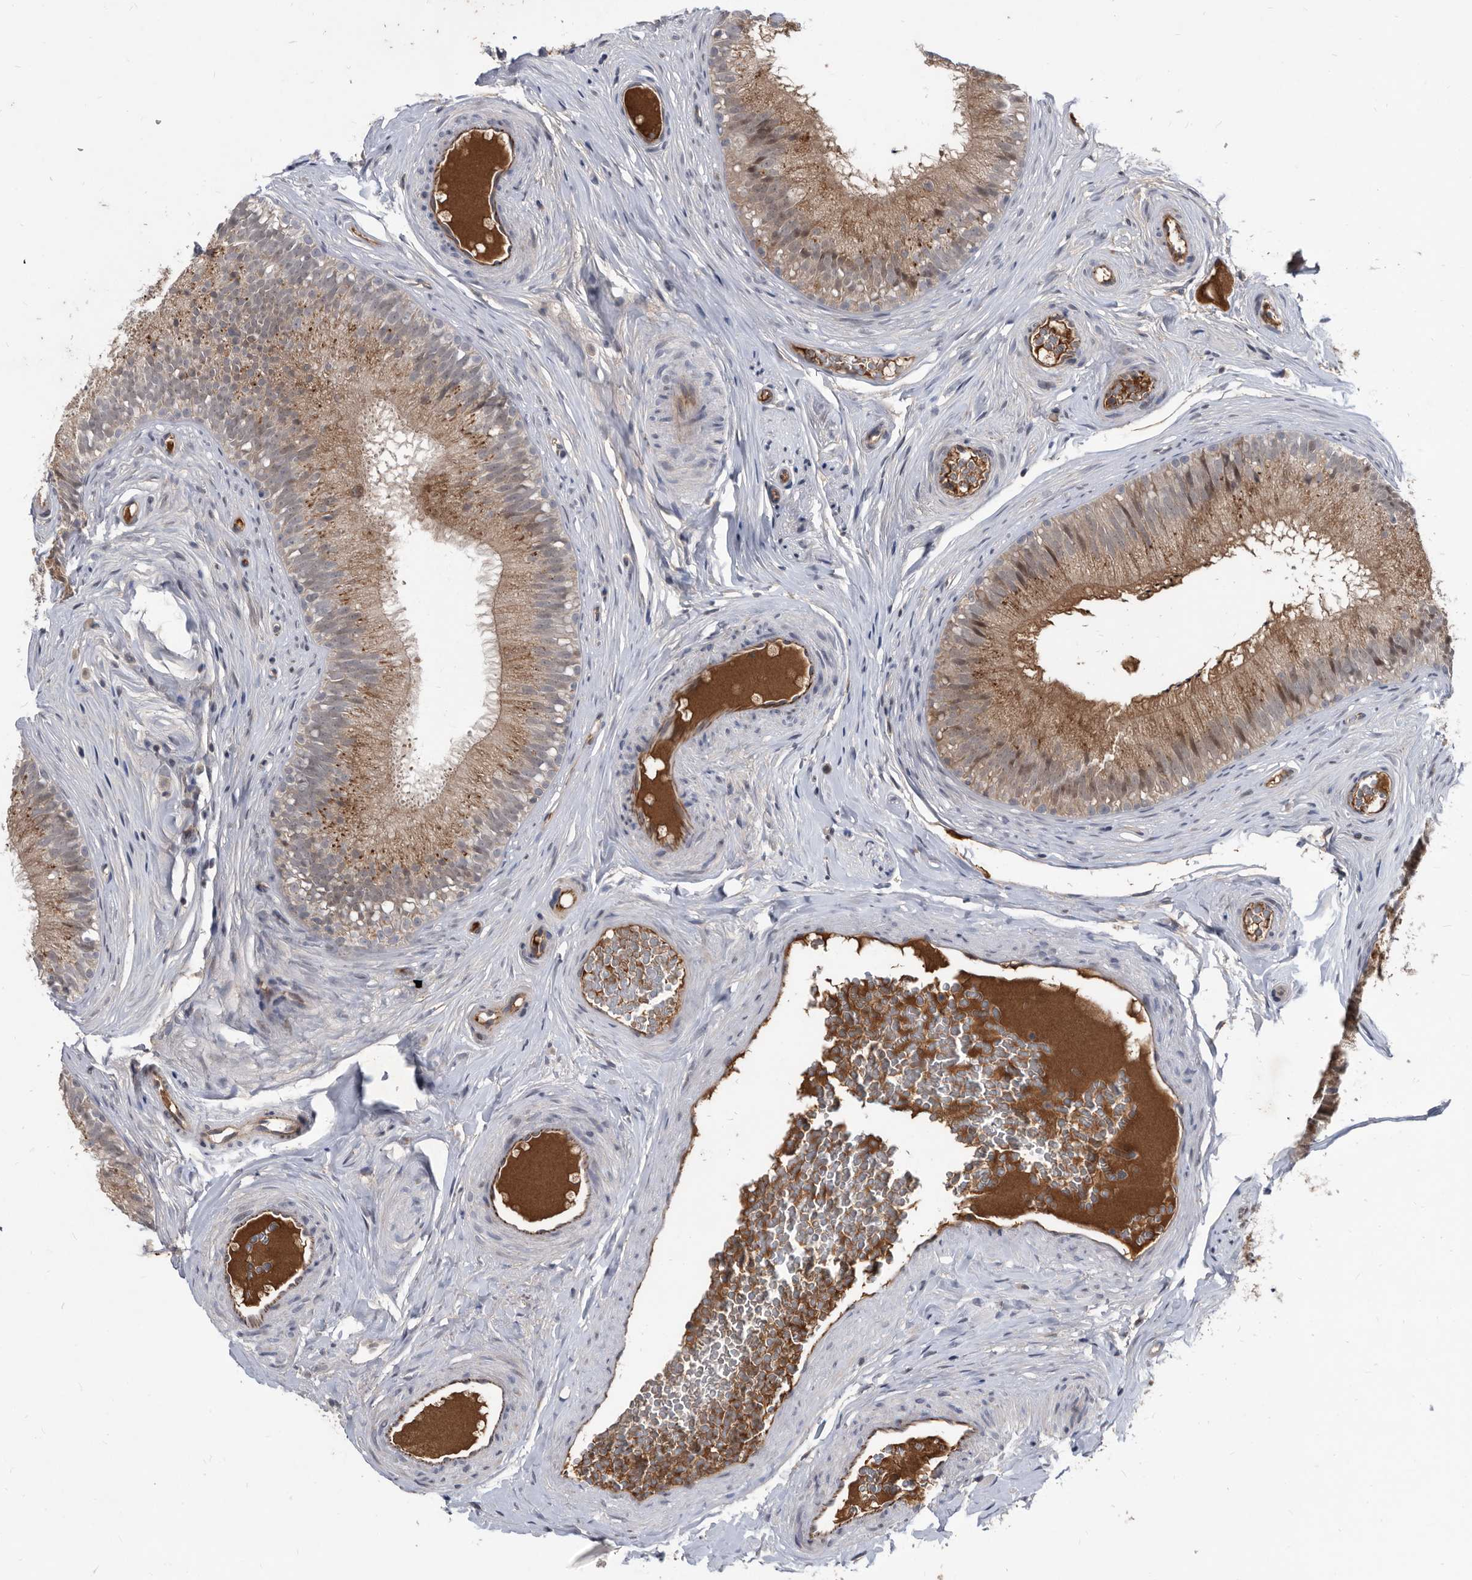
{"staining": {"intensity": "moderate", "quantity": ">75%", "location": "cytoplasmic/membranous"}, "tissue": "epididymis", "cell_type": "Glandular cells", "image_type": "normal", "snomed": [{"axis": "morphology", "description": "Normal tissue, NOS"}, {"axis": "topography", "description": "Epididymis"}], "caption": "The image demonstrates immunohistochemical staining of normal epididymis. There is moderate cytoplasmic/membranous expression is seen in approximately >75% of glandular cells. The staining was performed using DAB, with brown indicating positive protein expression. Nuclei are stained blue with hematoxylin.", "gene": "PI15", "patient": {"sex": "male", "age": 29}}